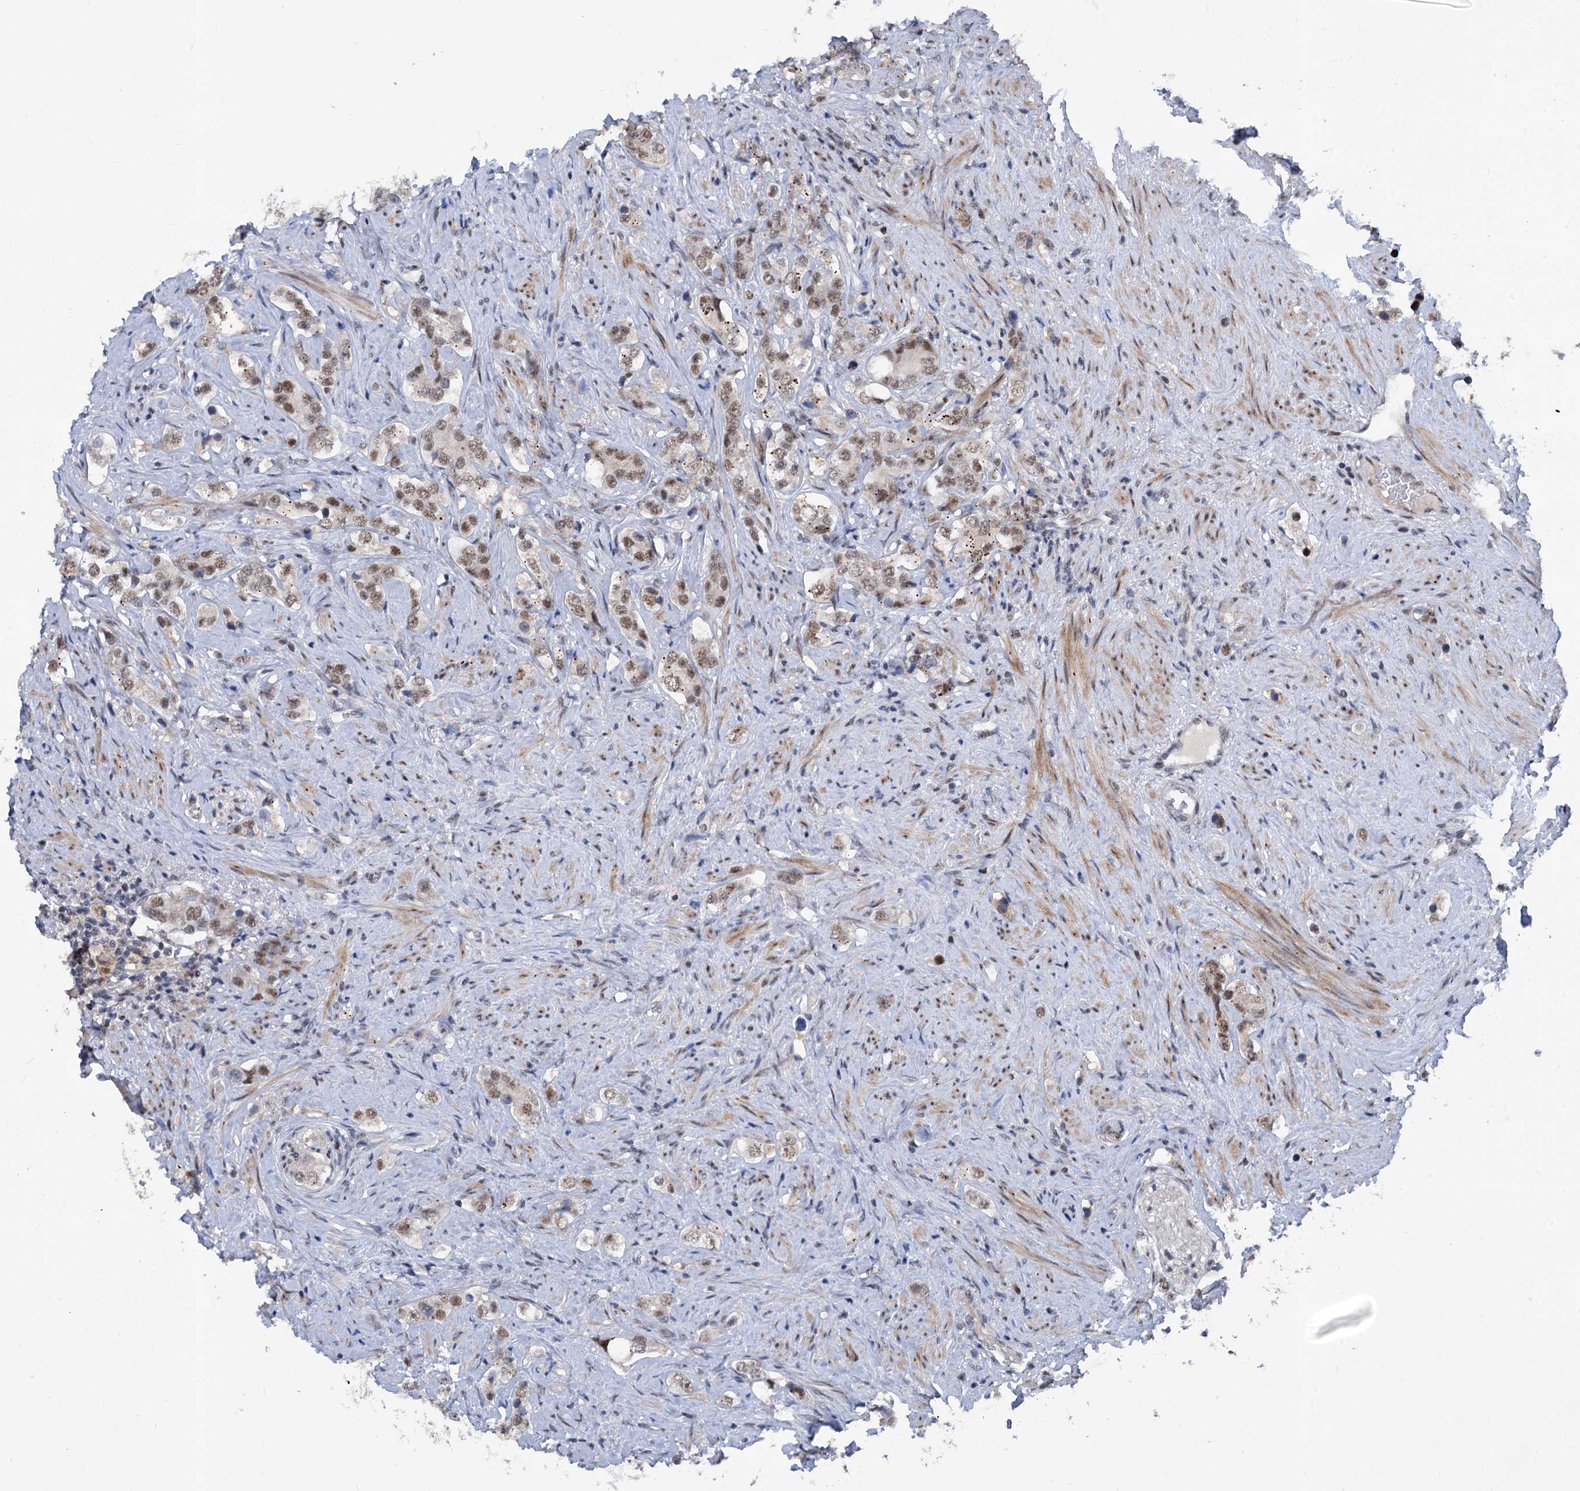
{"staining": {"intensity": "moderate", "quantity": ">75%", "location": "nuclear"}, "tissue": "prostate cancer", "cell_type": "Tumor cells", "image_type": "cancer", "snomed": [{"axis": "morphology", "description": "Adenocarcinoma, High grade"}, {"axis": "topography", "description": "Prostate"}], "caption": "Adenocarcinoma (high-grade) (prostate) stained with a brown dye displays moderate nuclear positive staining in approximately >75% of tumor cells.", "gene": "PHF8", "patient": {"sex": "male", "age": 63}}